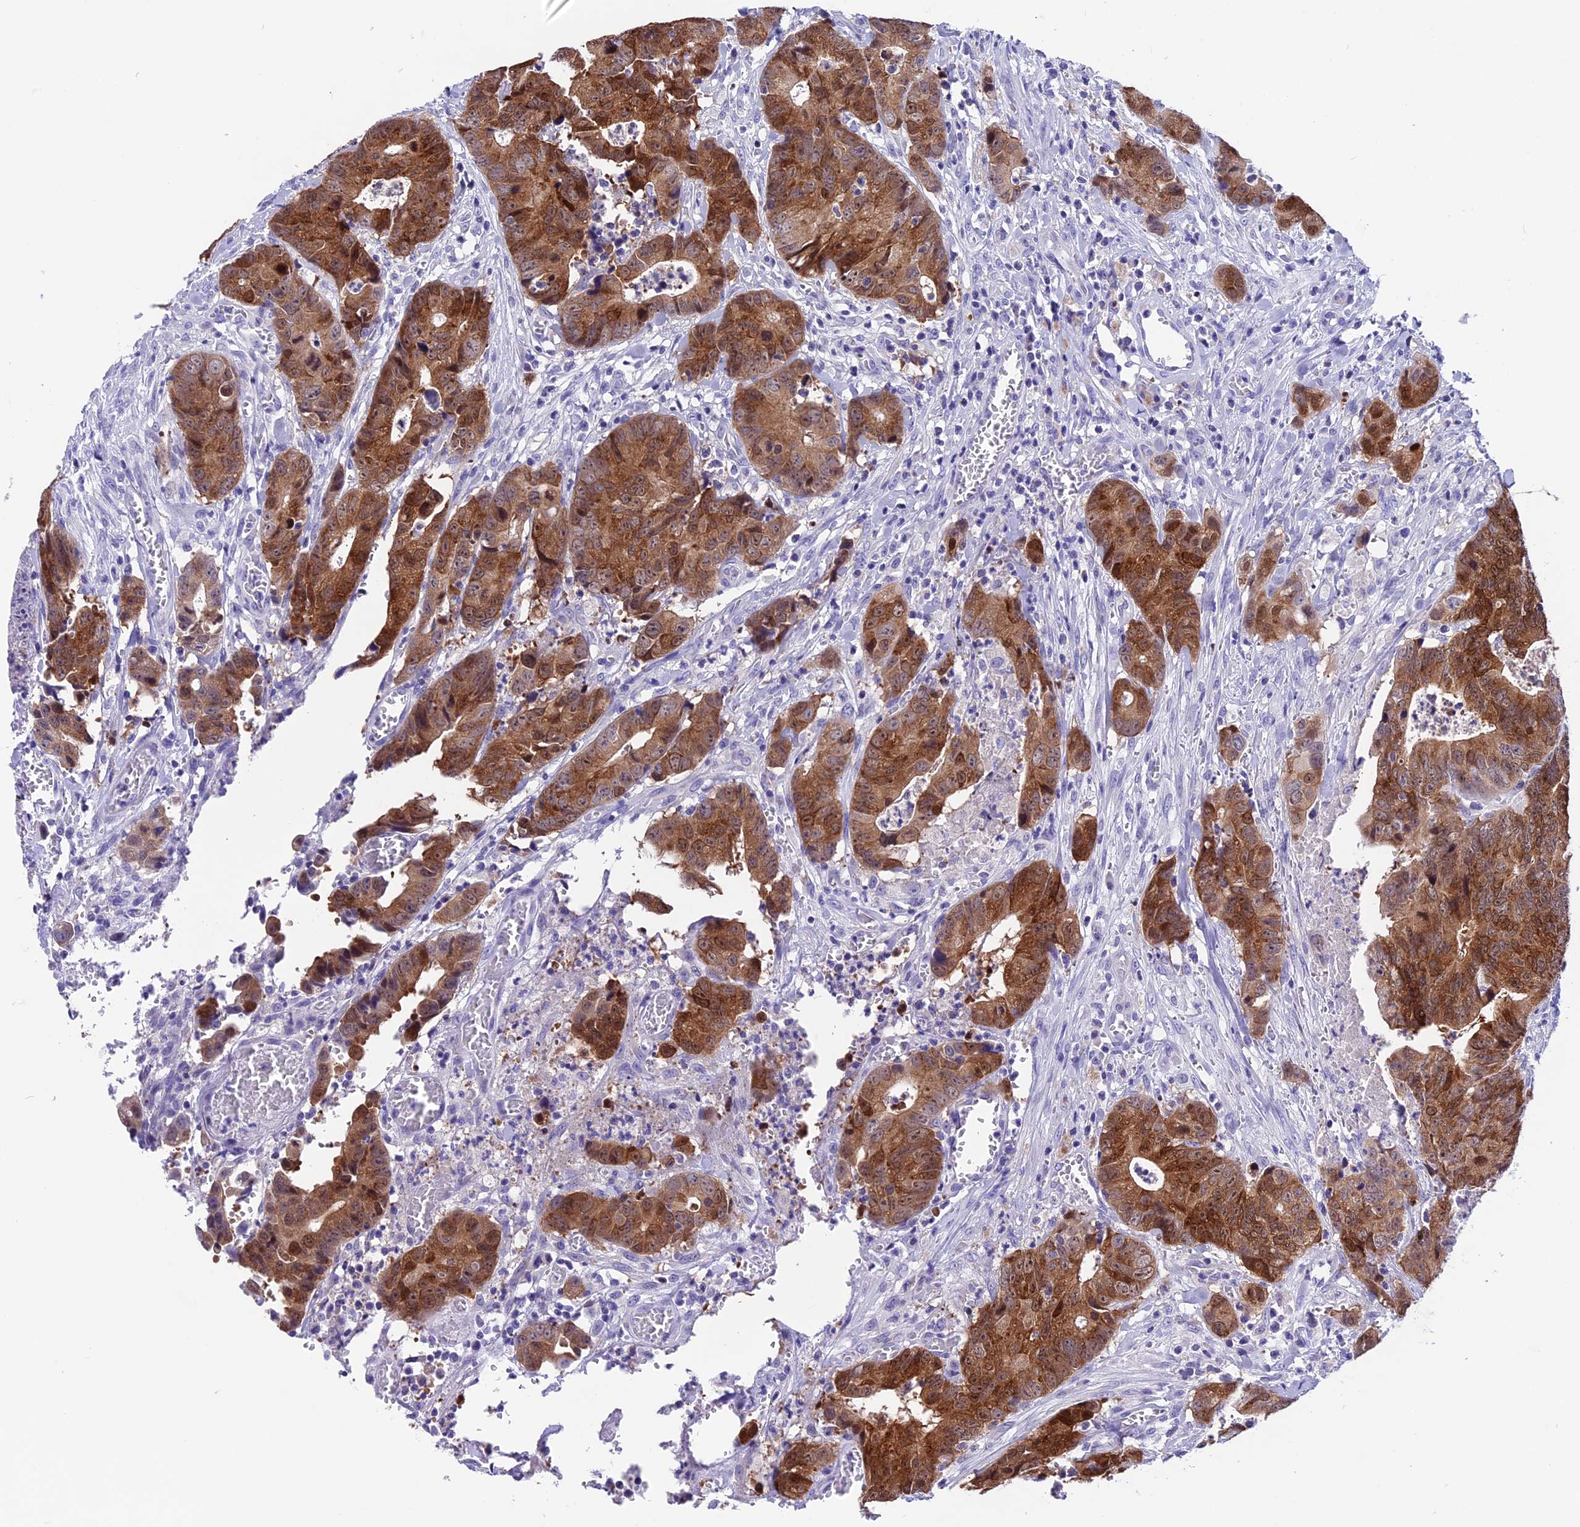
{"staining": {"intensity": "moderate", "quantity": ">75%", "location": "cytoplasmic/membranous,nuclear"}, "tissue": "colorectal cancer", "cell_type": "Tumor cells", "image_type": "cancer", "snomed": [{"axis": "morphology", "description": "Adenocarcinoma, NOS"}, {"axis": "topography", "description": "Colon"}], "caption": "DAB immunohistochemical staining of adenocarcinoma (colorectal) displays moderate cytoplasmic/membranous and nuclear protein positivity in approximately >75% of tumor cells. (Stains: DAB (3,3'-diaminobenzidine) in brown, nuclei in blue, Microscopy: brightfield microscopy at high magnification).", "gene": "PRR15", "patient": {"sex": "female", "age": 57}}